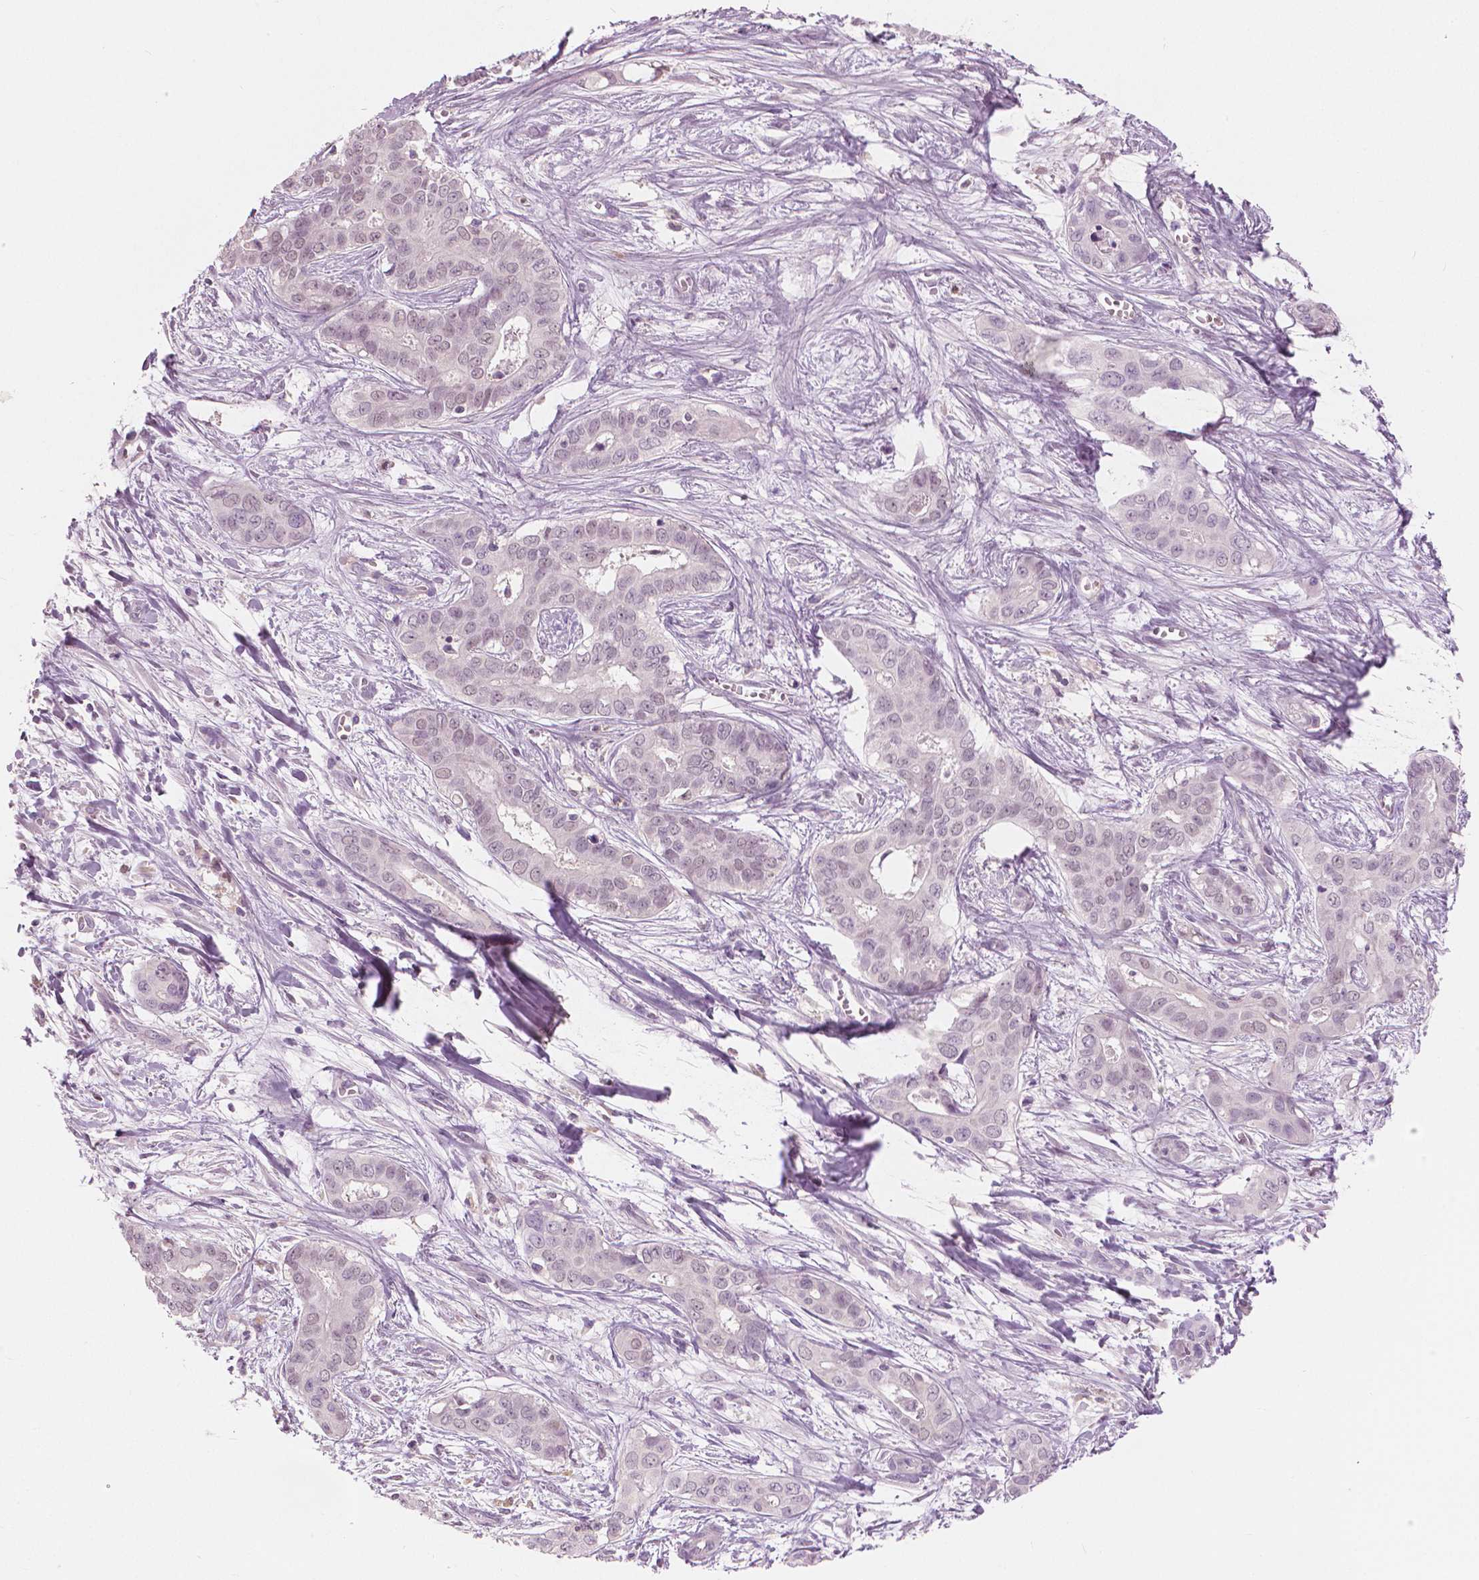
{"staining": {"intensity": "negative", "quantity": "none", "location": "none"}, "tissue": "liver cancer", "cell_type": "Tumor cells", "image_type": "cancer", "snomed": [{"axis": "morphology", "description": "Cholangiocarcinoma"}, {"axis": "topography", "description": "Liver"}], "caption": "IHC photomicrograph of human cholangiocarcinoma (liver) stained for a protein (brown), which exhibits no positivity in tumor cells. (DAB immunohistochemistry (IHC) with hematoxylin counter stain).", "gene": "GALM", "patient": {"sex": "female", "age": 65}}